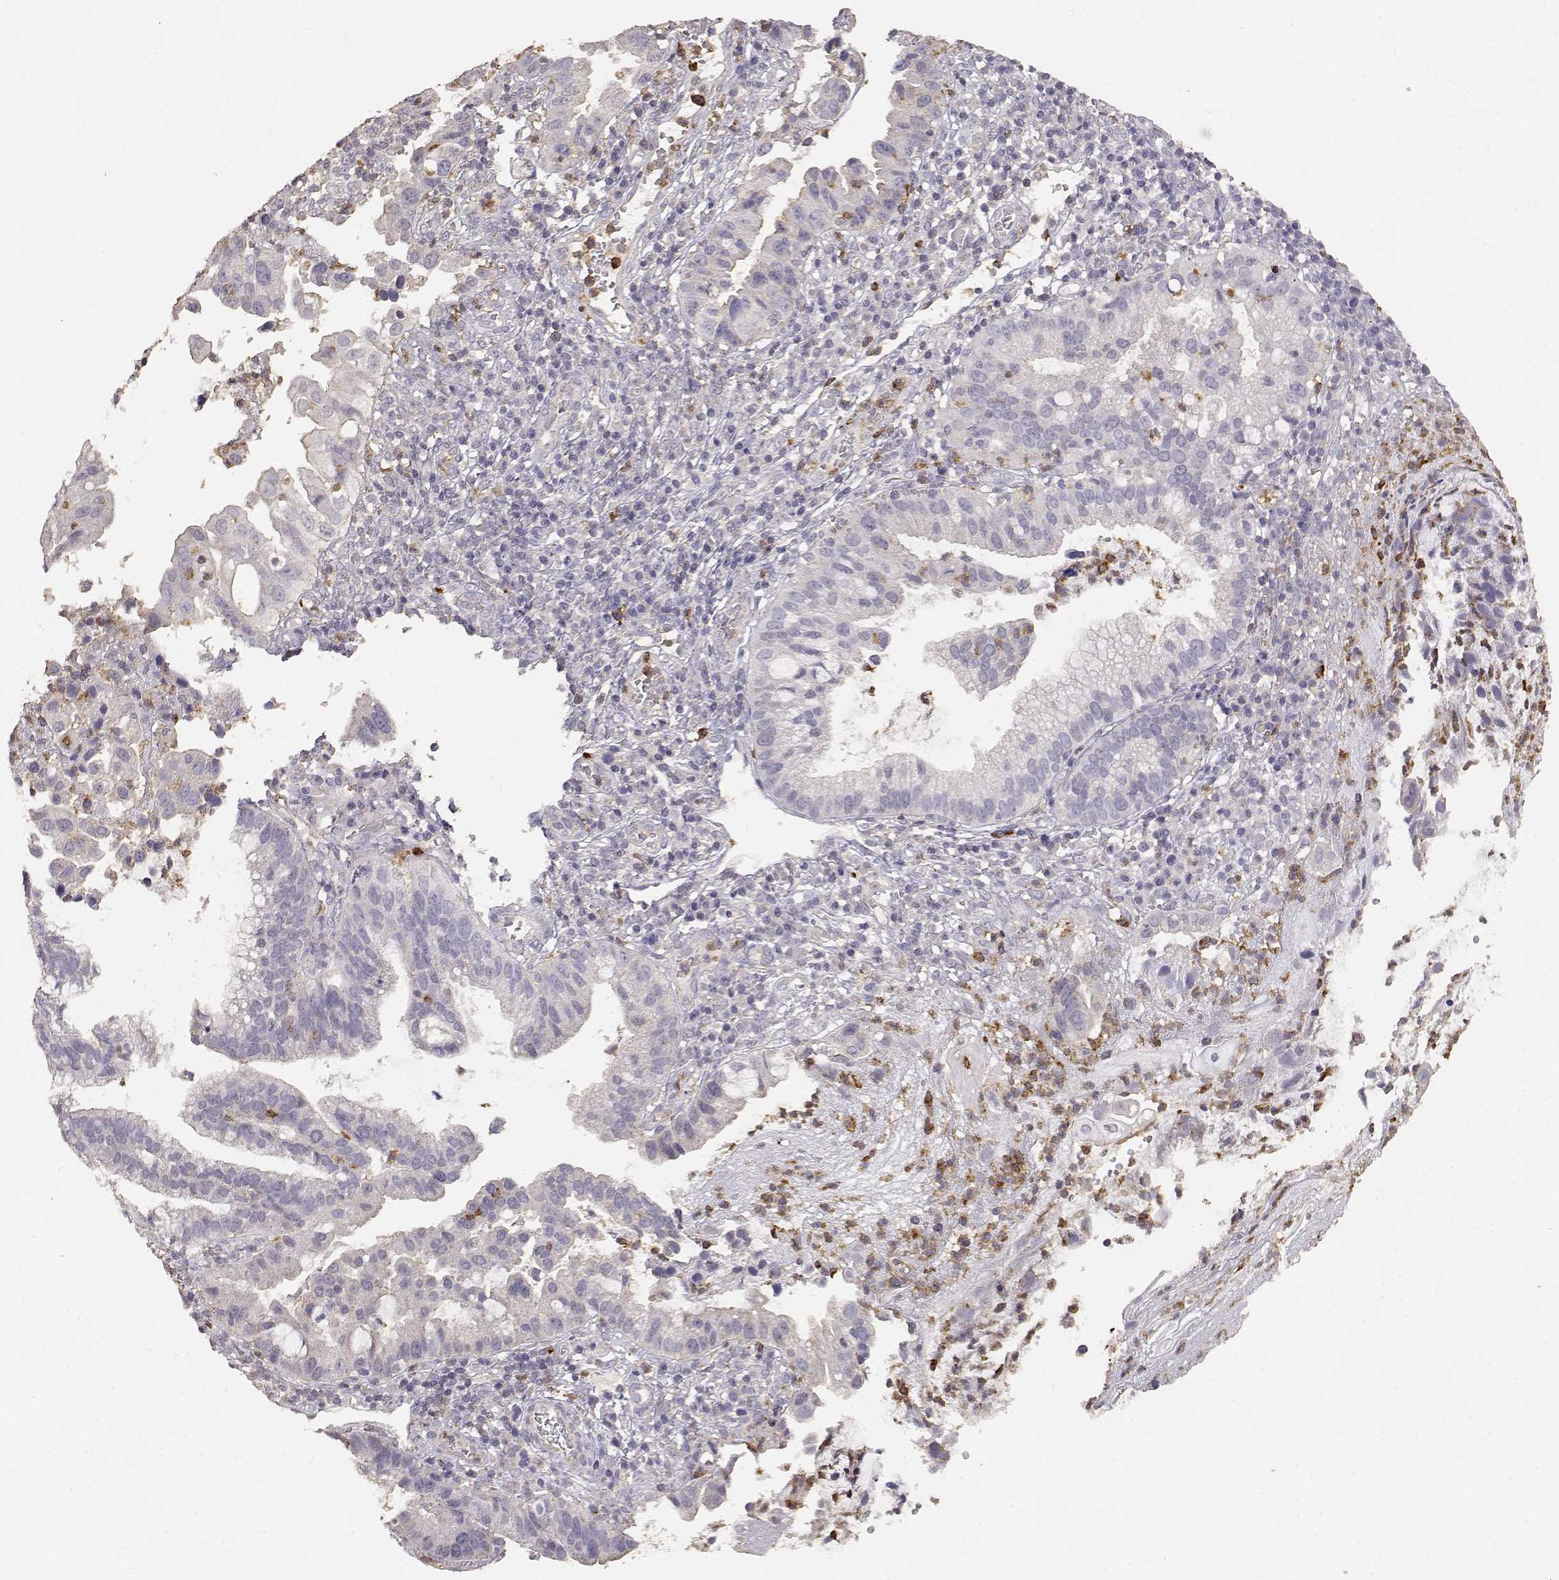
{"staining": {"intensity": "negative", "quantity": "none", "location": "none"}, "tissue": "cervical cancer", "cell_type": "Tumor cells", "image_type": "cancer", "snomed": [{"axis": "morphology", "description": "Adenocarcinoma, NOS"}, {"axis": "topography", "description": "Cervix"}], "caption": "Protein analysis of adenocarcinoma (cervical) reveals no significant positivity in tumor cells. (Brightfield microscopy of DAB IHC at high magnification).", "gene": "TNFRSF10C", "patient": {"sex": "female", "age": 34}}